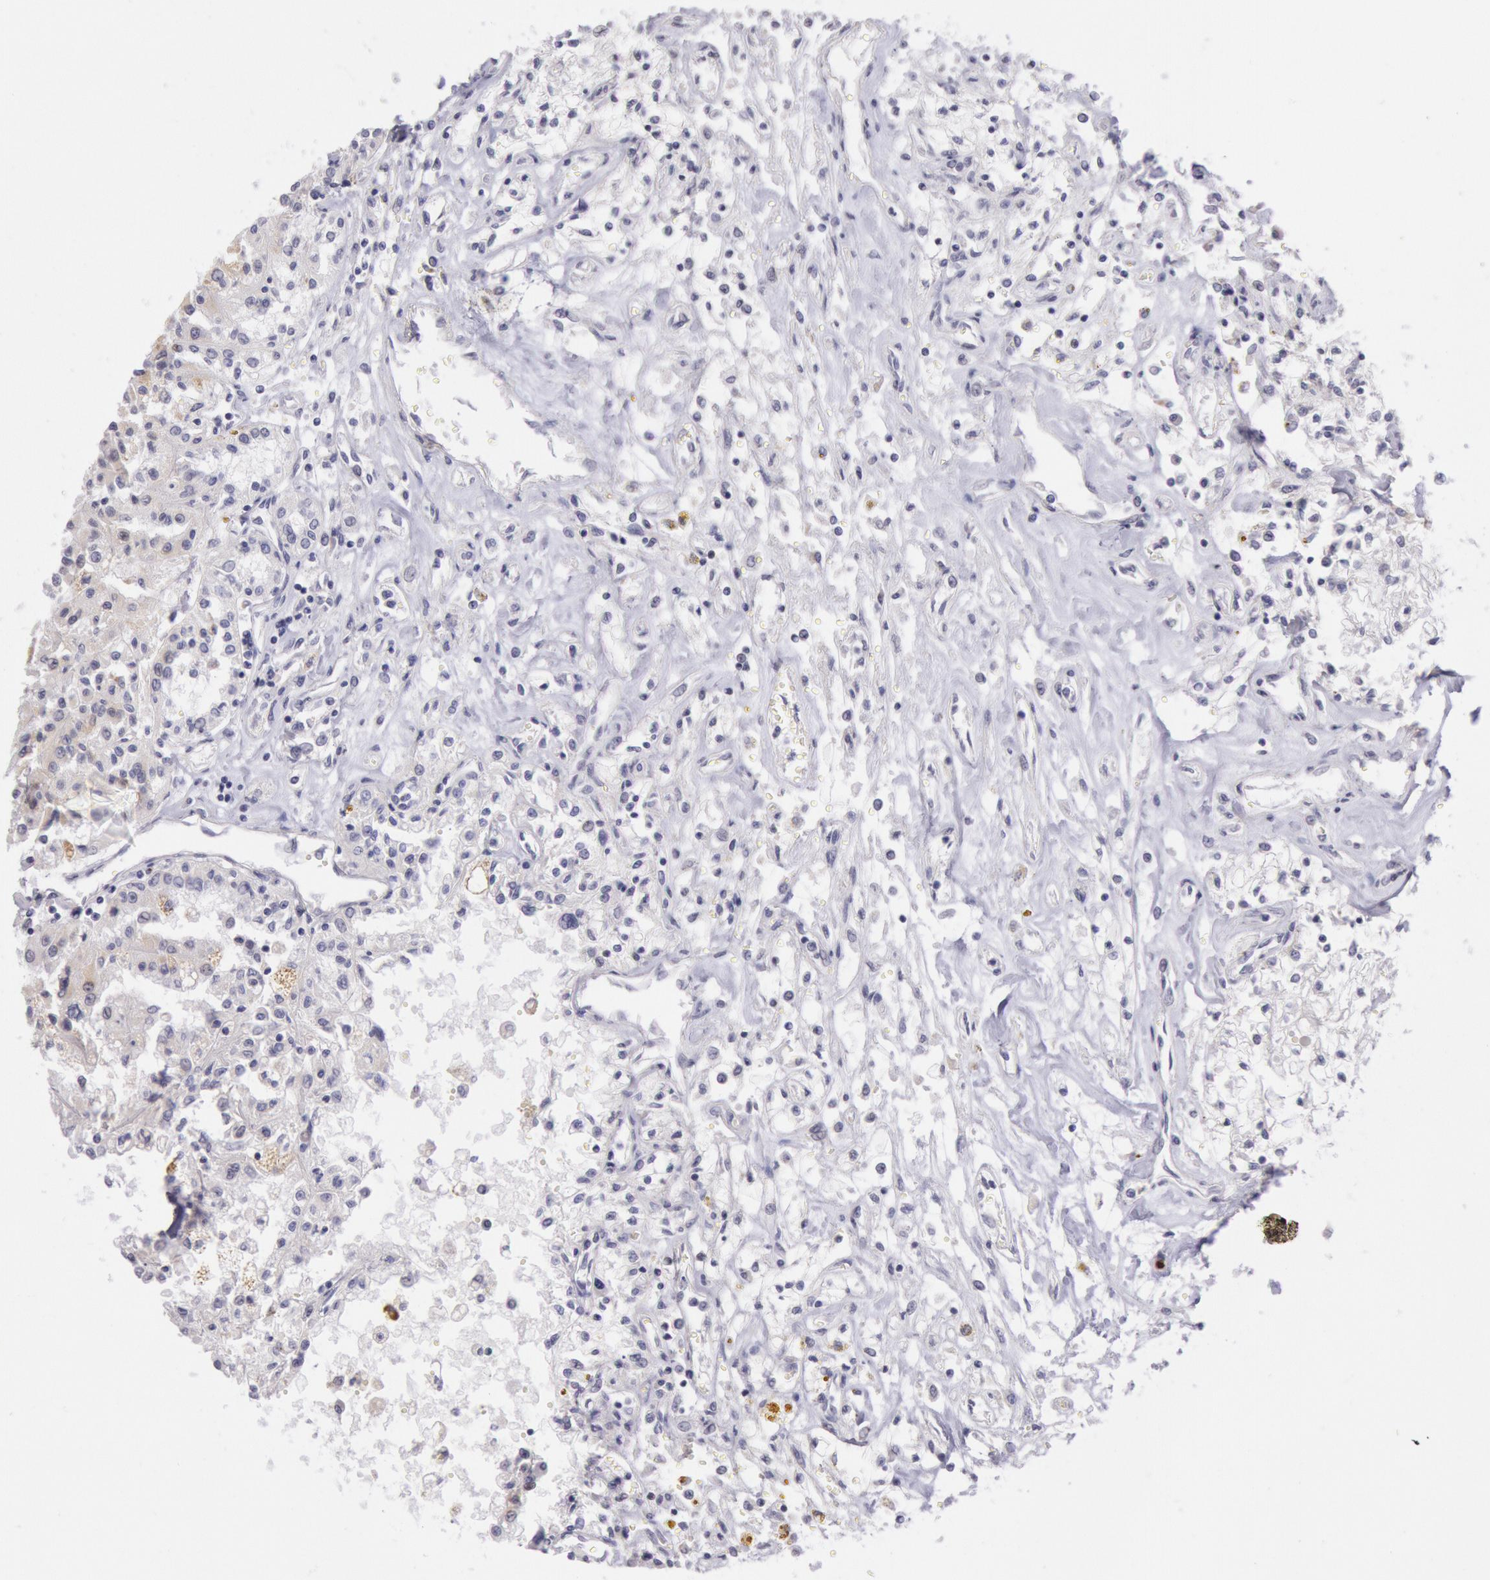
{"staining": {"intensity": "weak", "quantity": "25%-75%", "location": "cytoplasmic/membranous"}, "tissue": "renal cancer", "cell_type": "Tumor cells", "image_type": "cancer", "snomed": [{"axis": "morphology", "description": "Adenocarcinoma, NOS"}, {"axis": "topography", "description": "Kidney"}], "caption": "IHC micrograph of neoplastic tissue: human renal cancer stained using immunohistochemistry (IHC) exhibits low levels of weak protein expression localized specifically in the cytoplasmic/membranous of tumor cells, appearing as a cytoplasmic/membranous brown color.", "gene": "FRMD6", "patient": {"sex": "male", "age": 78}}